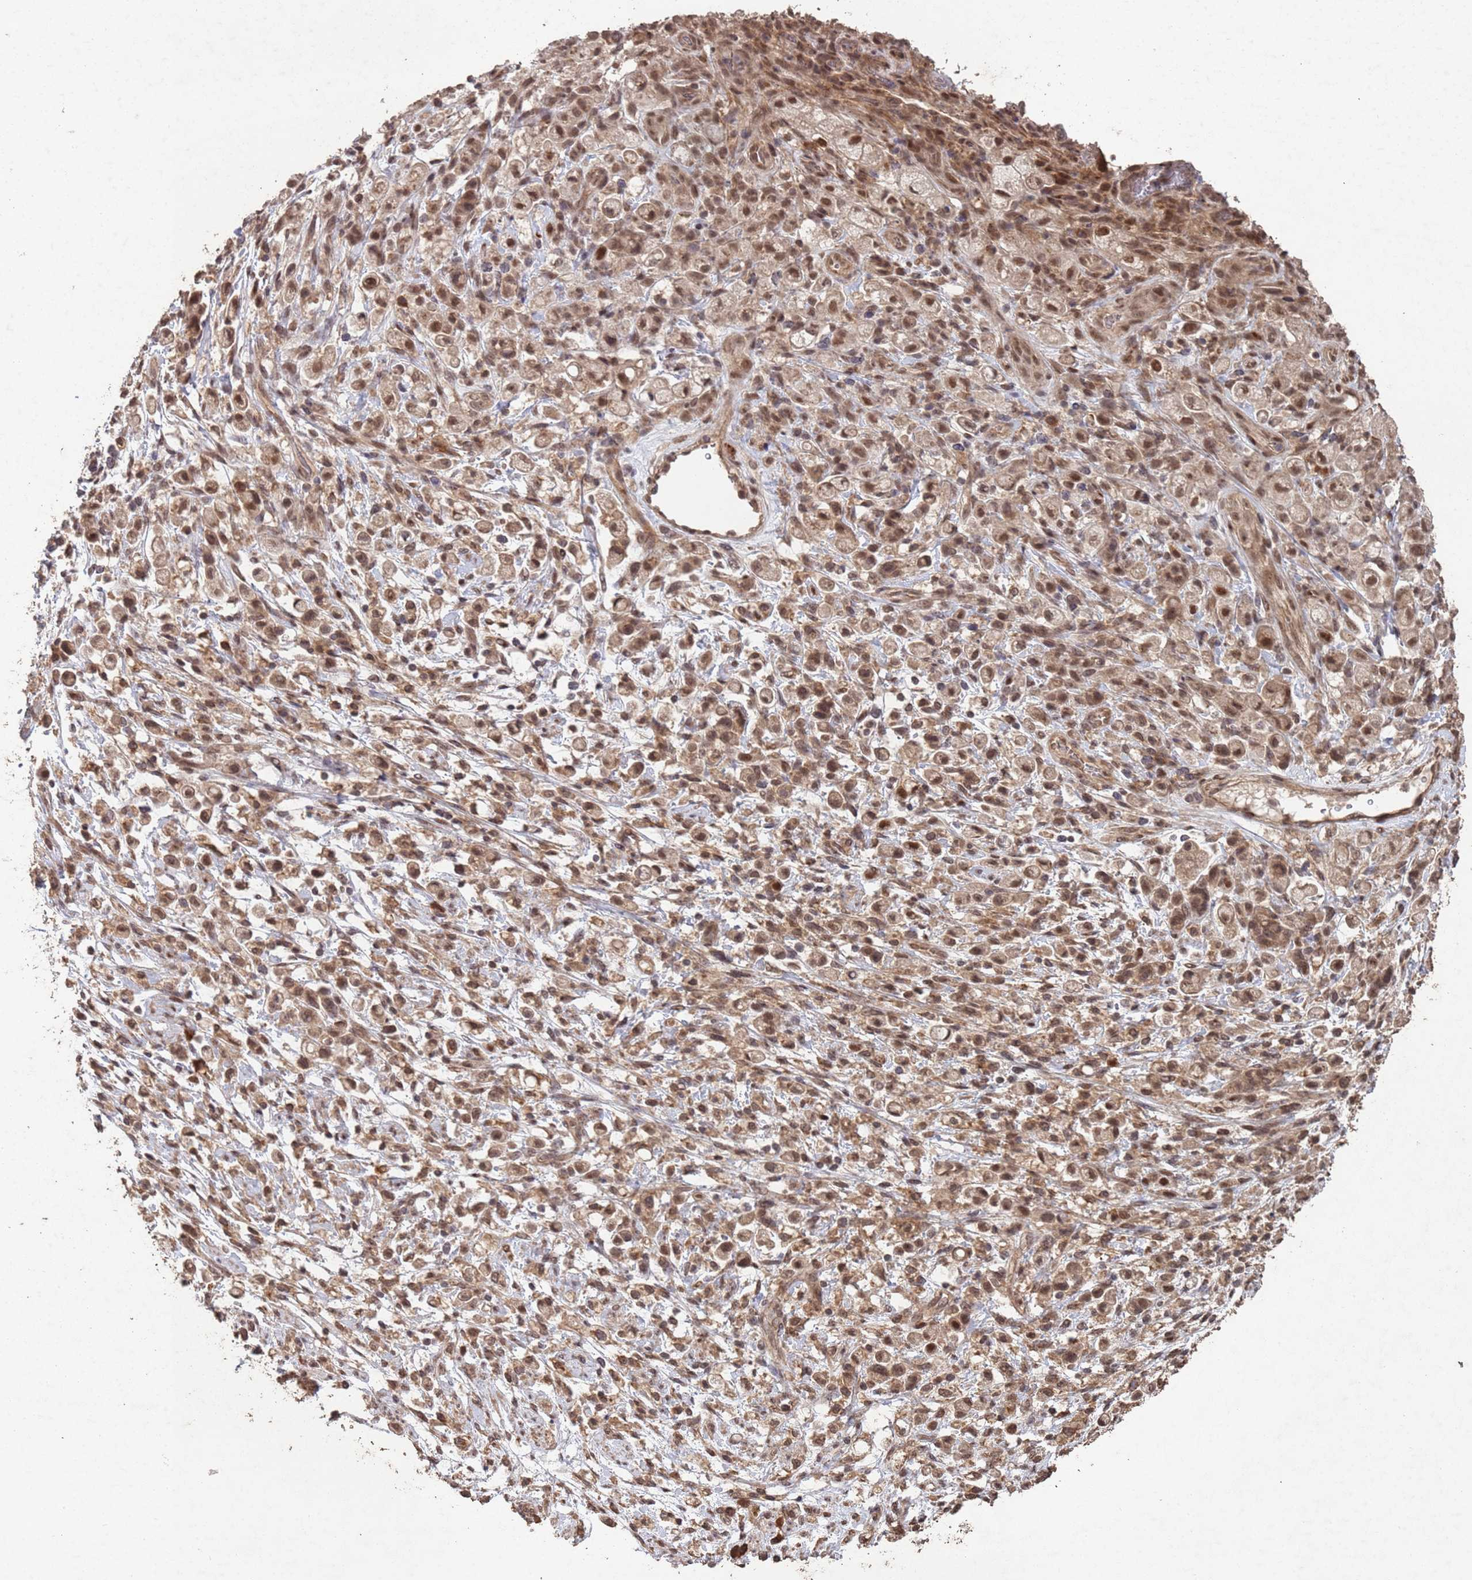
{"staining": {"intensity": "moderate", "quantity": ">75%", "location": "cytoplasmic/membranous,nuclear"}, "tissue": "stomach cancer", "cell_type": "Tumor cells", "image_type": "cancer", "snomed": [{"axis": "morphology", "description": "Adenocarcinoma, NOS"}, {"axis": "topography", "description": "Stomach"}], "caption": "Tumor cells show moderate cytoplasmic/membranous and nuclear staining in approximately >75% of cells in stomach cancer (adenocarcinoma).", "gene": "FRAT1", "patient": {"sex": "female", "age": 60}}